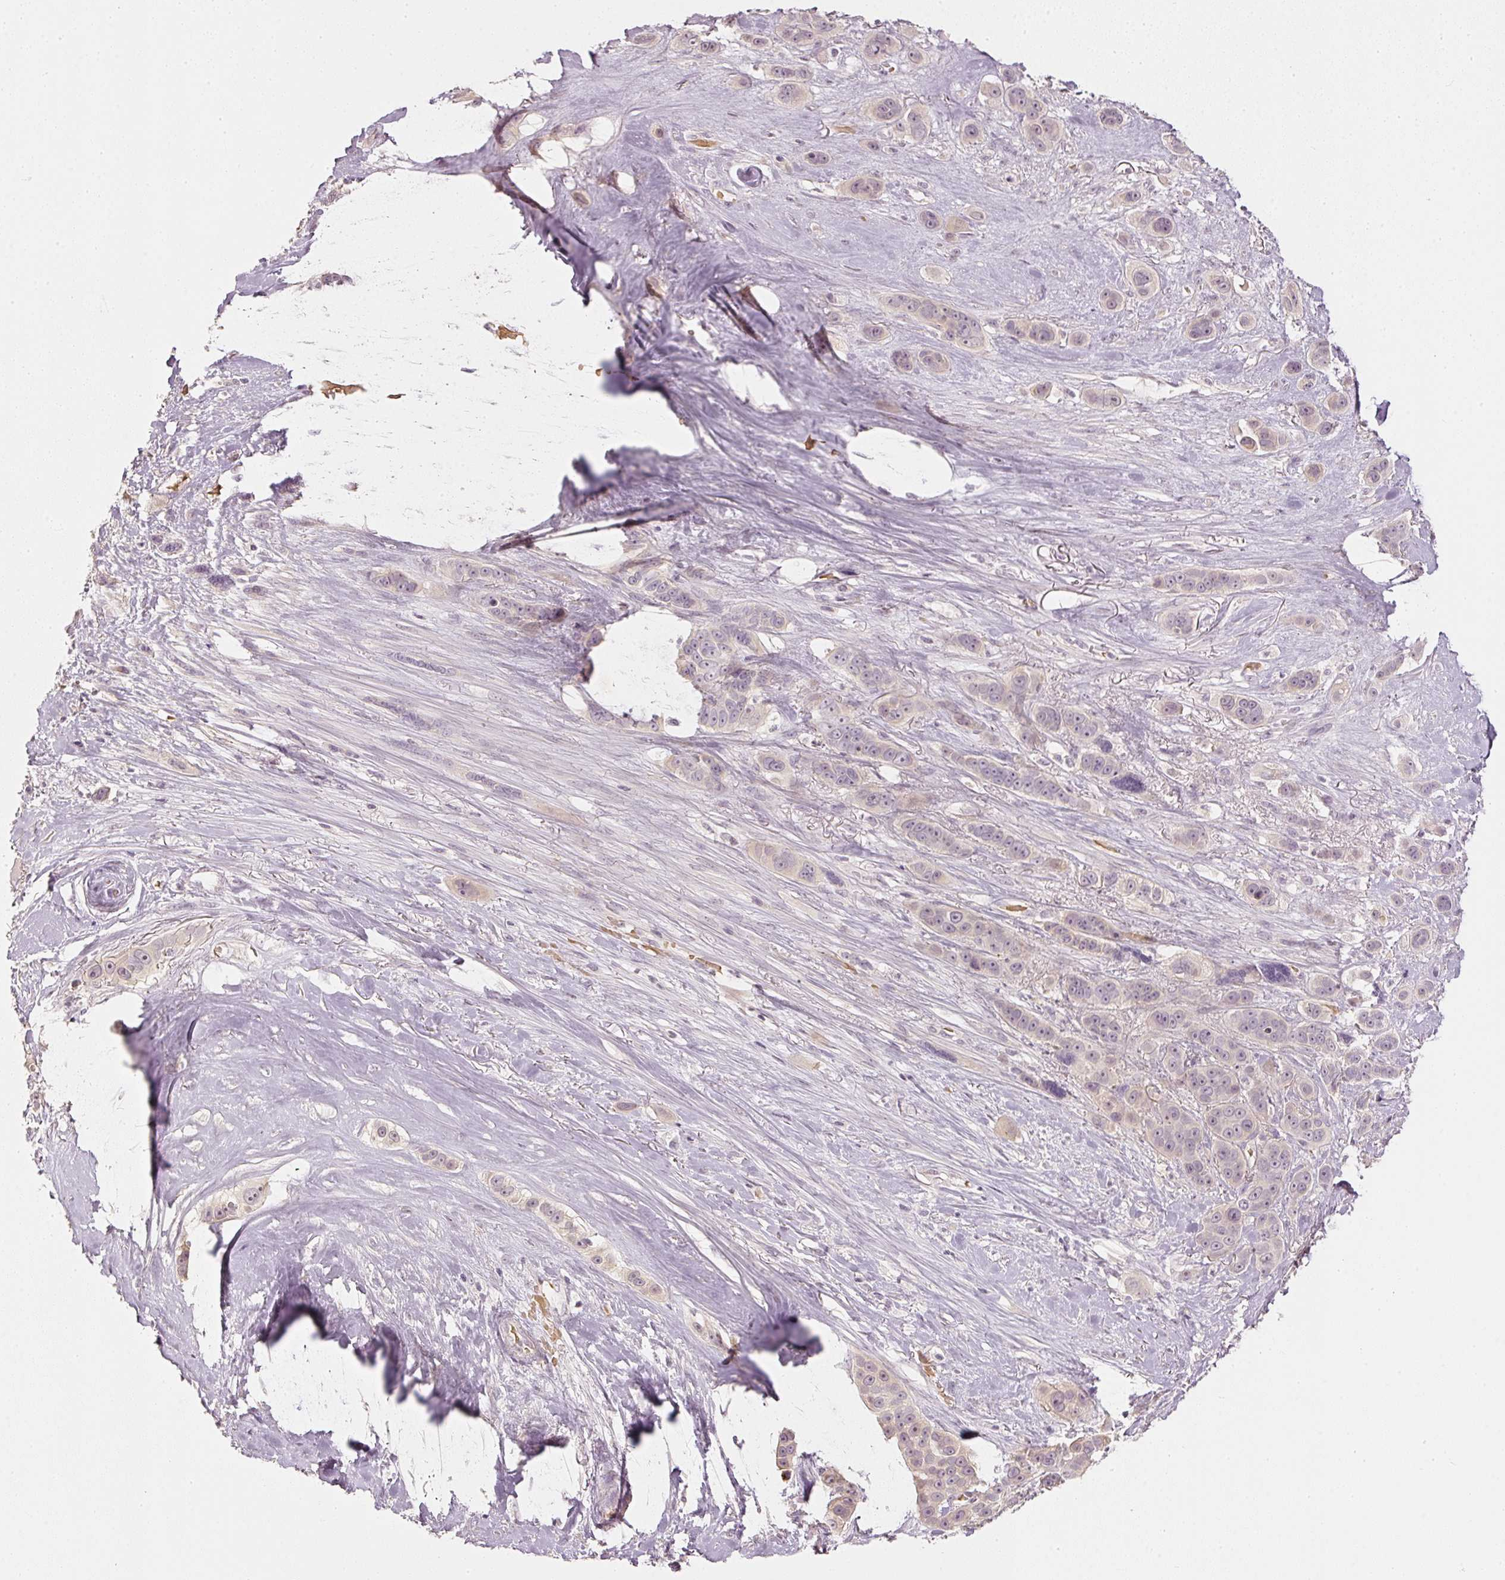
{"staining": {"intensity": "weak", "quantity": "25%-75%", "location": "cytoplasmic/membranous,nuclear"}, "tissue": "skin cancer", "cell_type": "Tumor cells", "image_type": "cancer", "snomed": [{"axis": "morphology", "description": "Squamous cell carcinoma, NOS"}, {"axis": "topography", "description": "Skin"}], "caption": "Brown immunohistochemical staining in skin squamous cell carcinoma shows weak cytoplasmic/membranous and nuclear positivity in about 25%-75% of tumor cells.", "gene": "GZMA", "patient": {"sex": "male", "age": 67}}